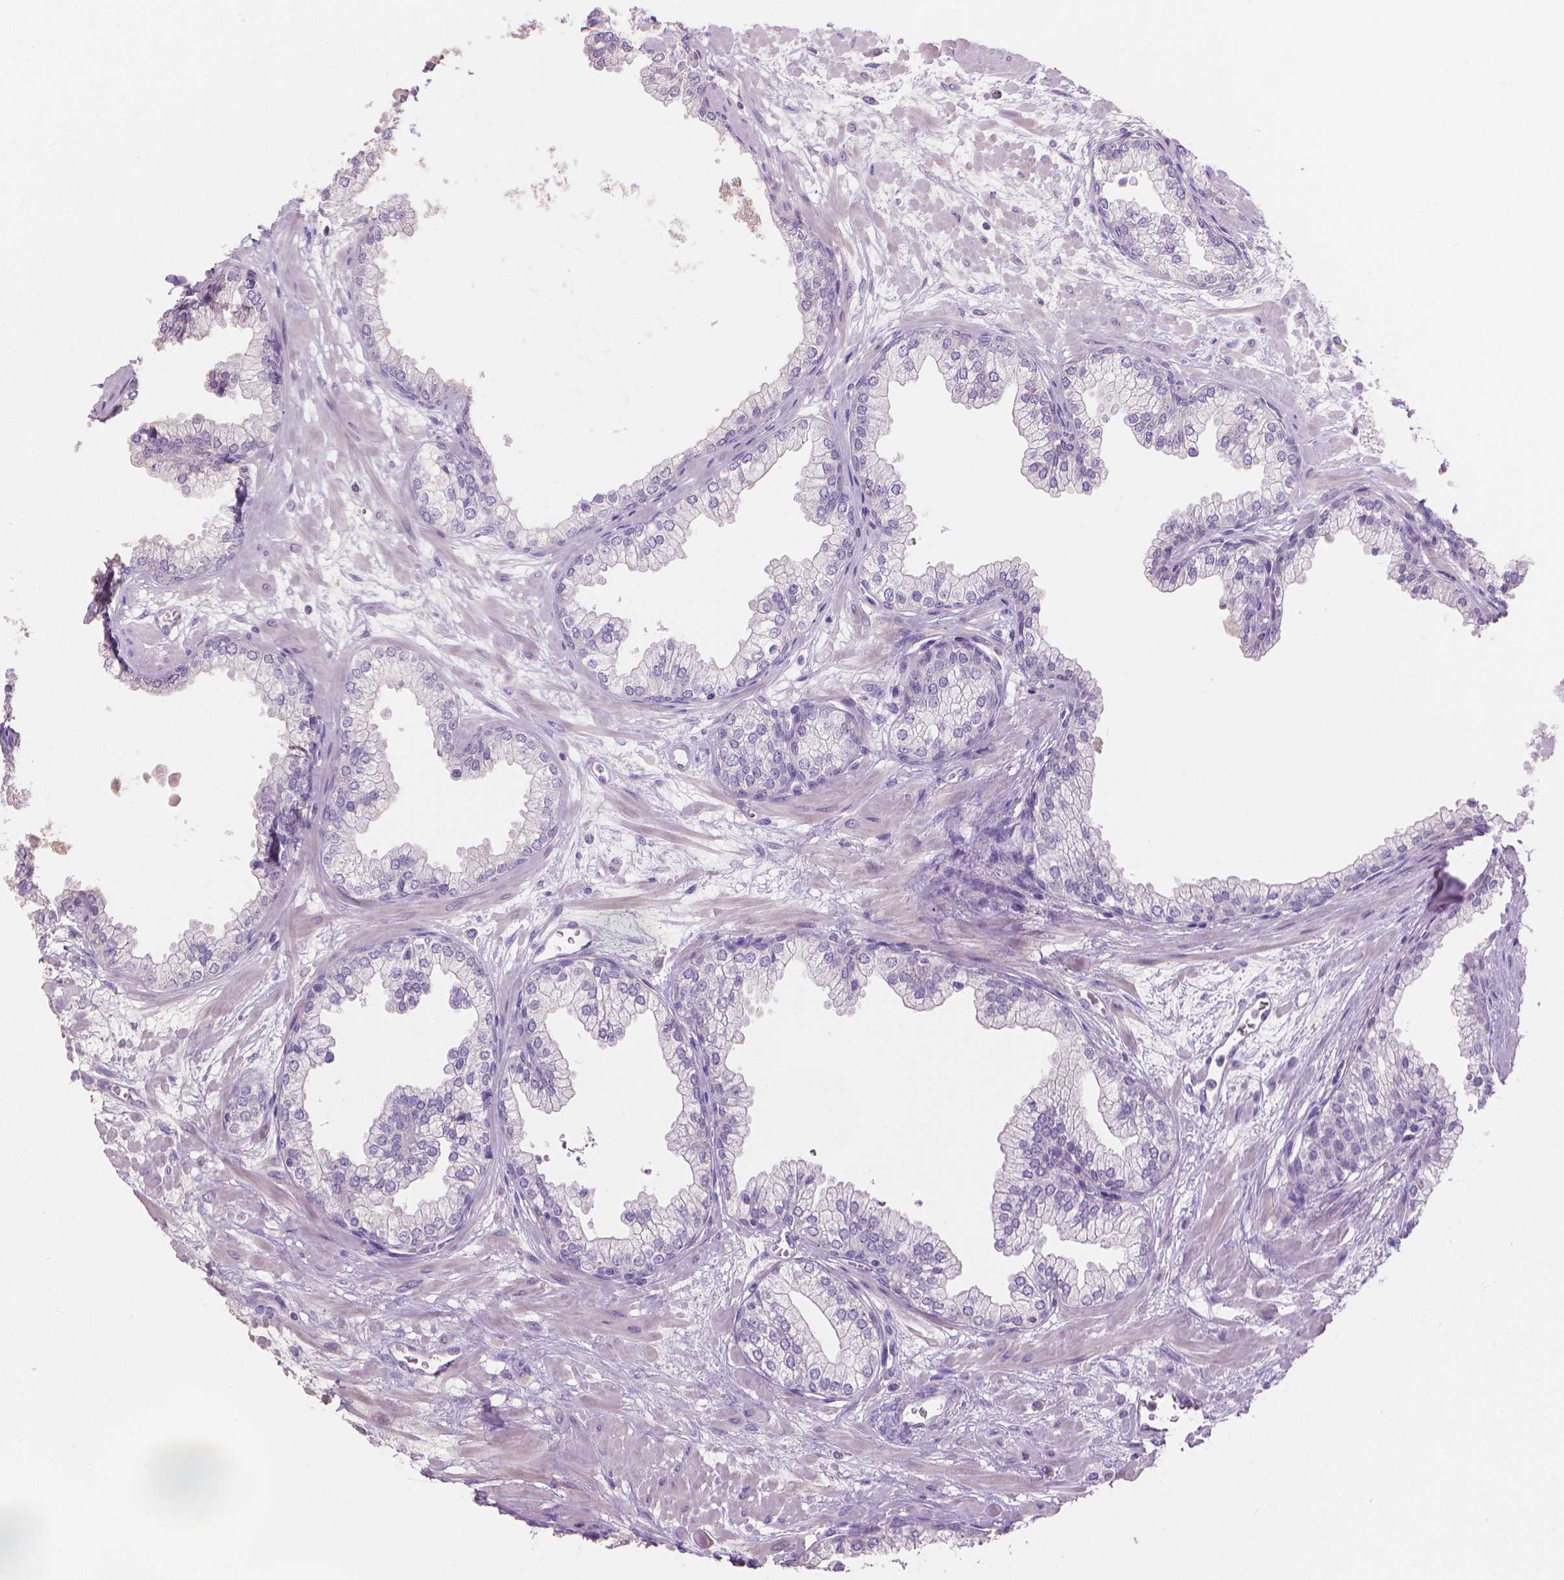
{"staining": {"intensity": "negative", "quantity": "none", "location": "none"}, "tissue": "prostate", "cell_type": "Glandular cells", "image_type": "normal", "snomed": [{"axis": "morphology", "description": "Normal tissue, NOS"}, {"axis": "topography", "description": "Prostate"}, {"axis": "topography", "description": "Peripheral nerve tissue"}], "caption": "Protein analysis of benign prostate reveals no significant positivity in glandular cells. (IHC, brightfield microscopy, high magnification).", "gene": "CABCOCO1", "patient": {"sex": "male", "age": 61}}